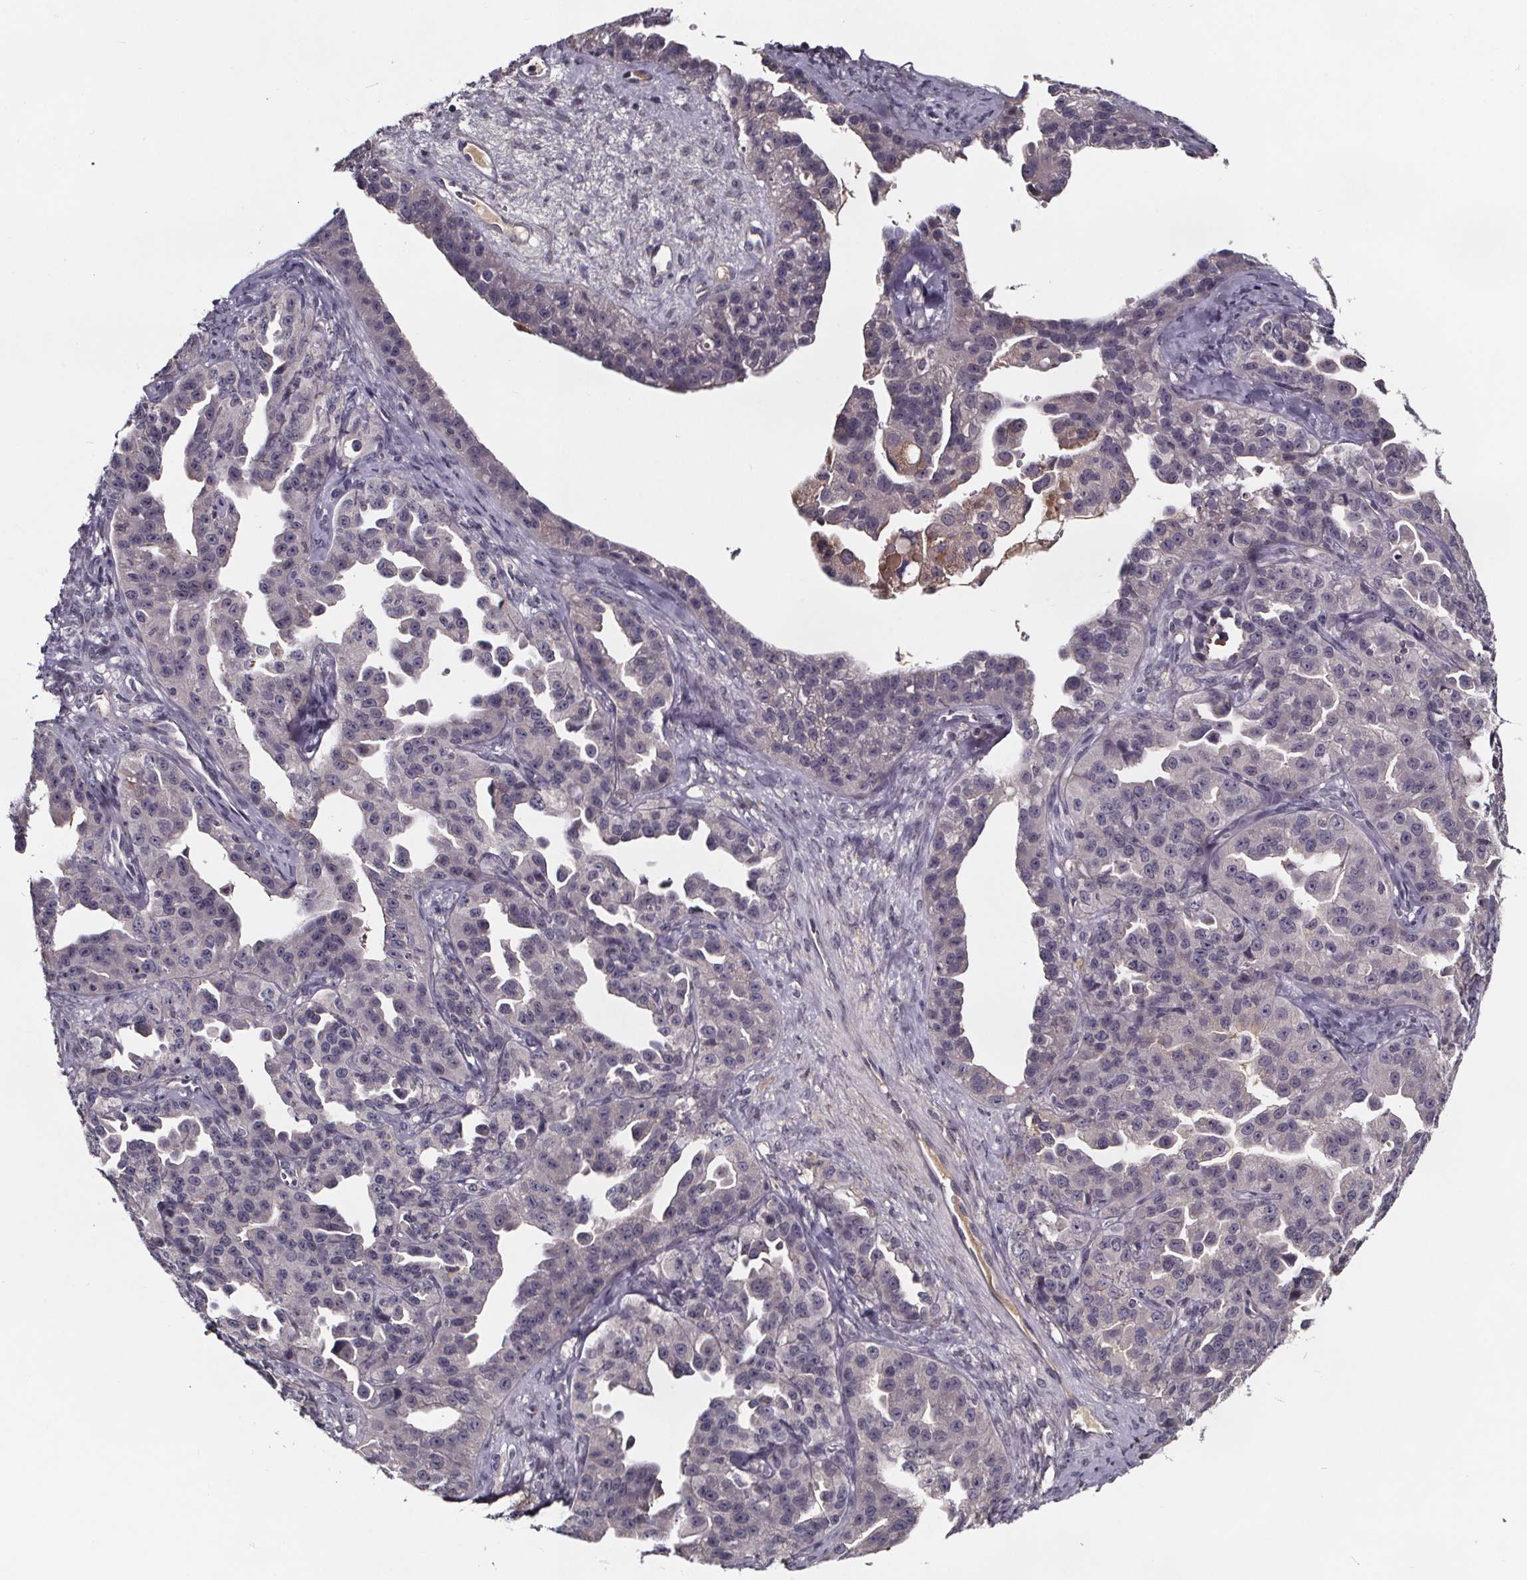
{"staining": {"intensity": "negative", "quantity": "none", "location": "none"}, "tissue": "ovarian cancer", "cell_type": "Tumor cells", "image_type": "cancer", "snomed": [{"axis": "morphology", "description": "Cystadenocarcinoma, serous, NOS"}, {"axis": "topography", "description": "Ovary"}], "caption": "Ovarian cancer (serous cystadenocarcinoma) was stained to show a protein in brown. There is no significant expression in tumor cells.", "gene": "NPHP4", "patient": {"sex": "female", "age": 75}}